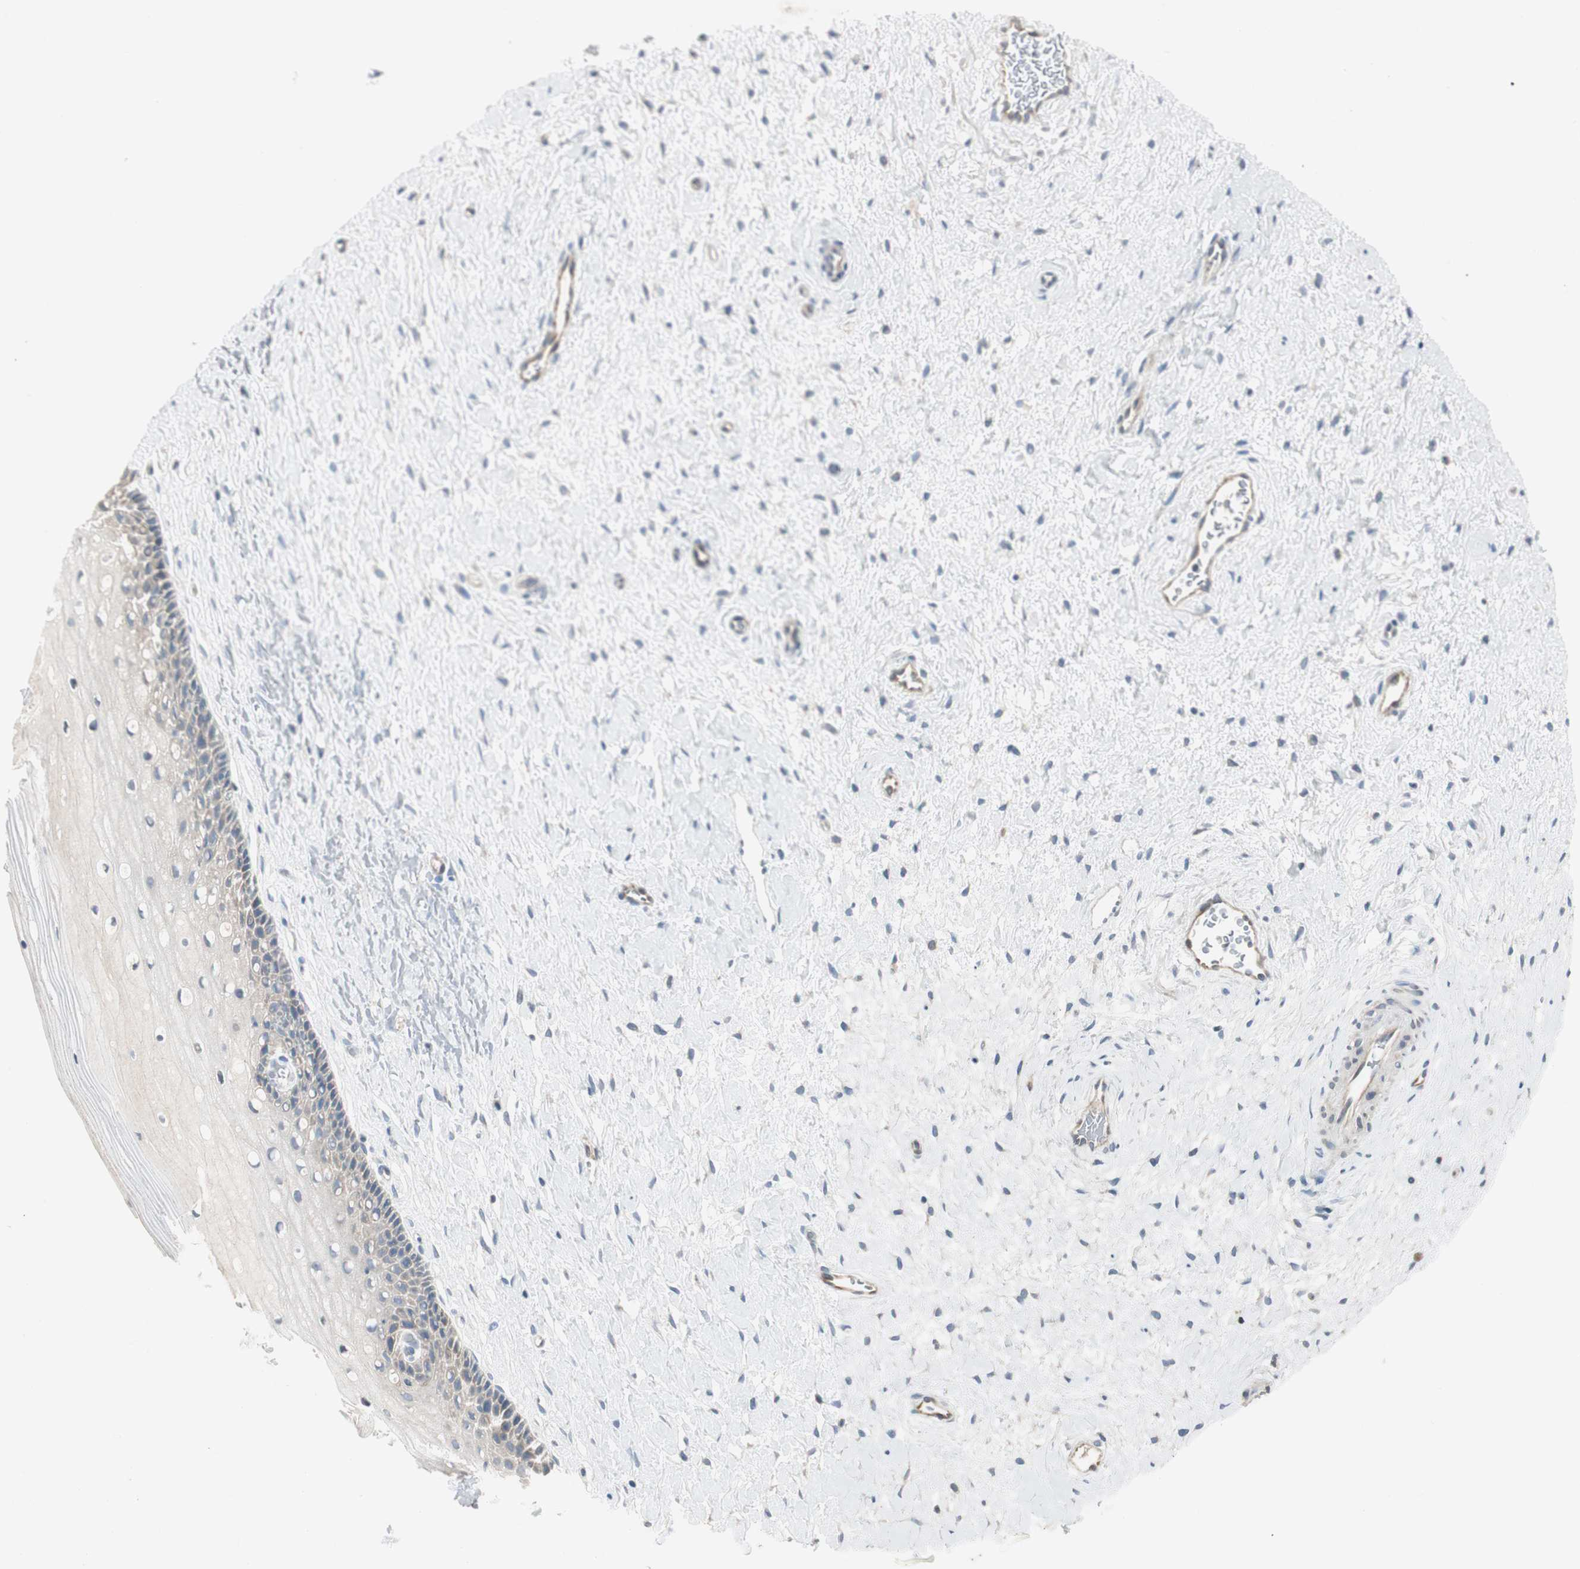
{"staining": {"intensity": "negative", "quantity": "none", "location": "none"}, "tissue": "cervix", "cell_type": "Glandular cells", "image_type": "normal", "snomed": [{"axis": "morphology", "description": "Normal tissue, NOS"}, {"axis": "topography", "description": "Cervix"}], "caption": "Glandular cells are negative for protein expression in unremarkable human cervix. The staining was performed using DAB (3,3'-diaminobenzidine) to visualize the protein expression in brown, while the nuclei were stained in blue with hematoxylin (Magnification: 20x).", "gene": "SPINK4", "patient": {"sex": "female", "age": 39}}